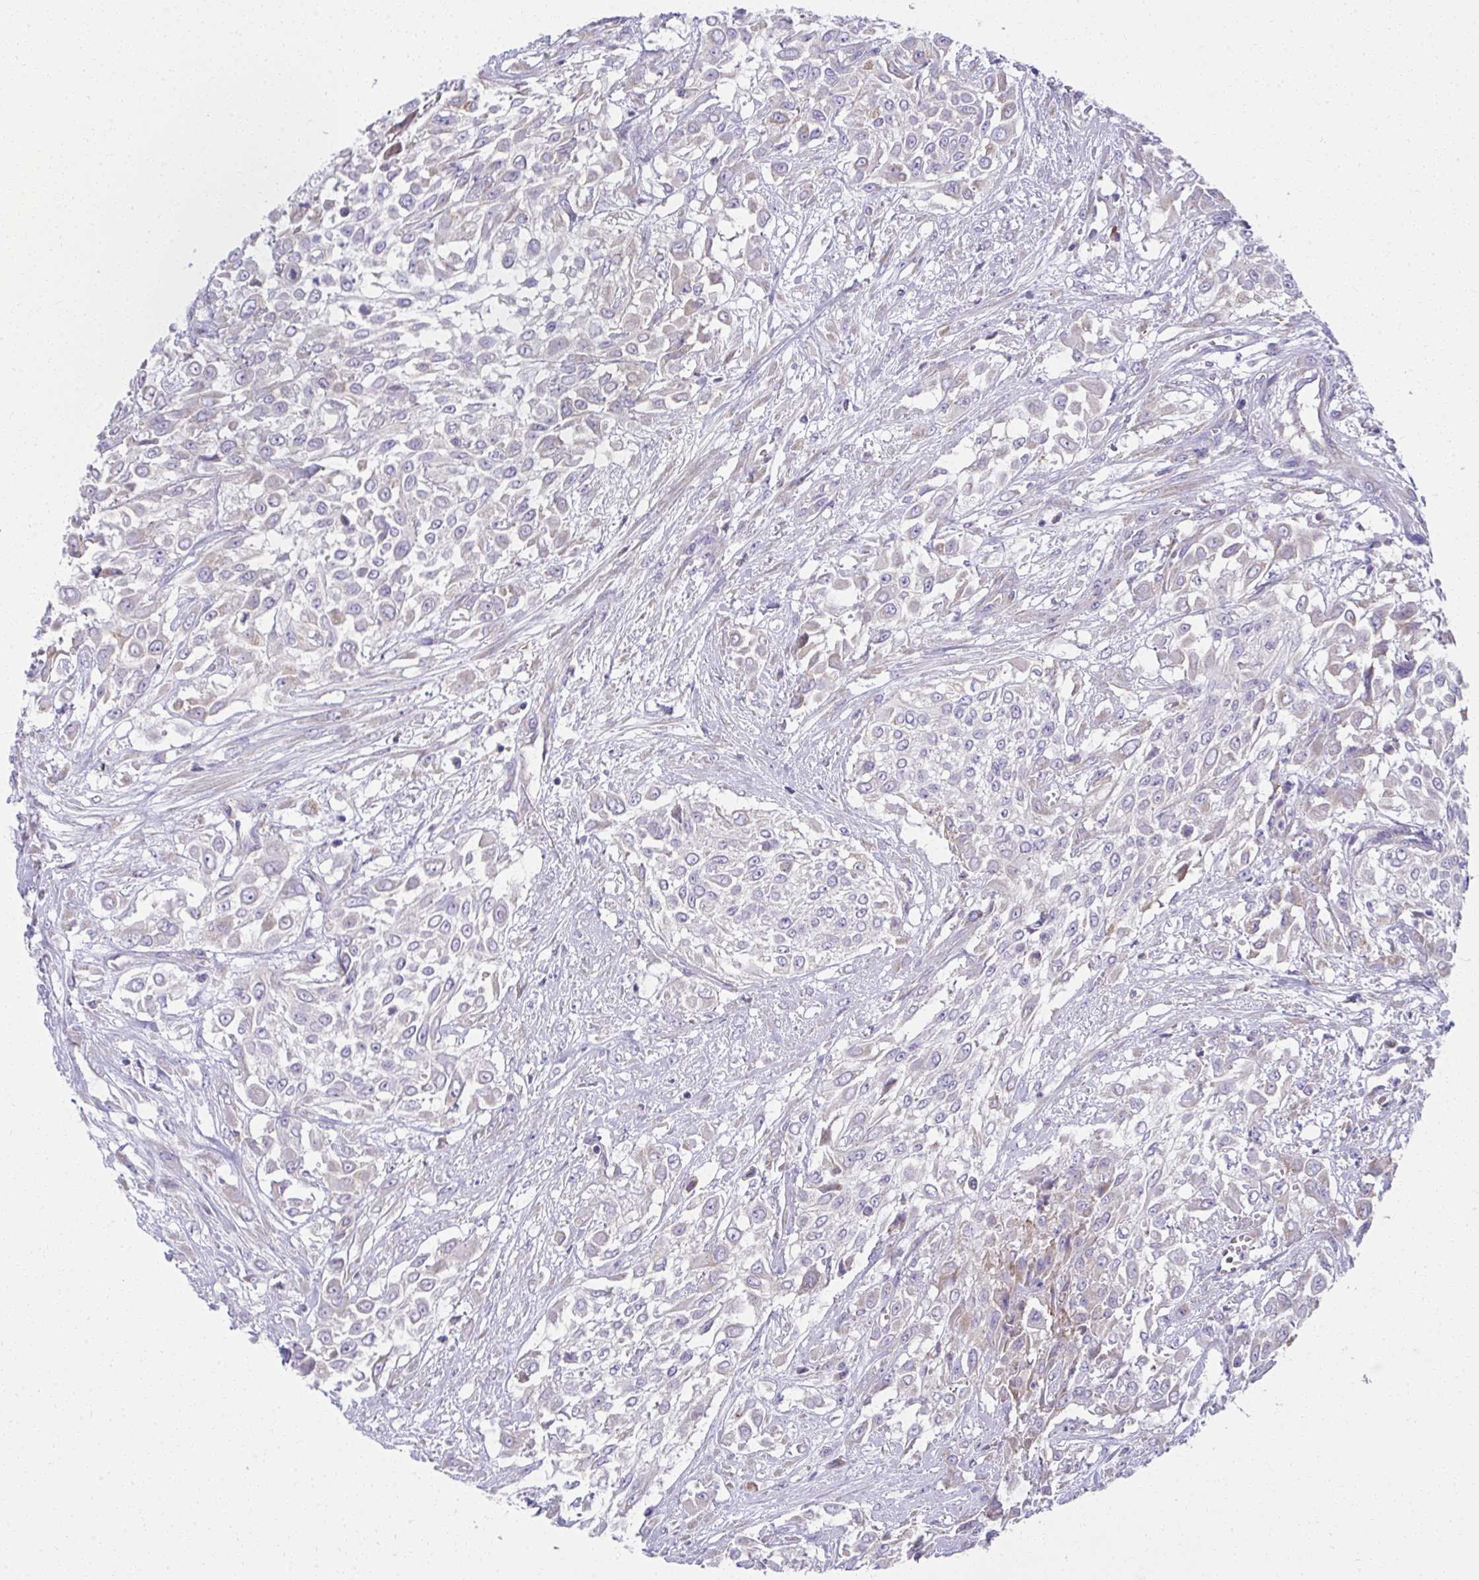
{"staining": {"intensity": "weak", "quantity": "<25%", "location": "cytoplasmic/membranous"}, "tissue": "urothelial cancer", "cell_type": "Tumor cells", "image_type": "cancer", "snomed": [{"axis": "morphology", "description": "Urothelial carcinoma, High grade"}, {"axis": "topography", "description": "Urinary bladder"}], "caption": "High magnification brightfield microscopy of urothelial carcinoma (high-grade) stained with DAB (3,3'-diaminobenzidine) (brown) and counterstained with hematoxylin (blue): tumor cells show no significant positivity.", "gene": "FASLG", "patient": {"sex": "male", "age": 57}}